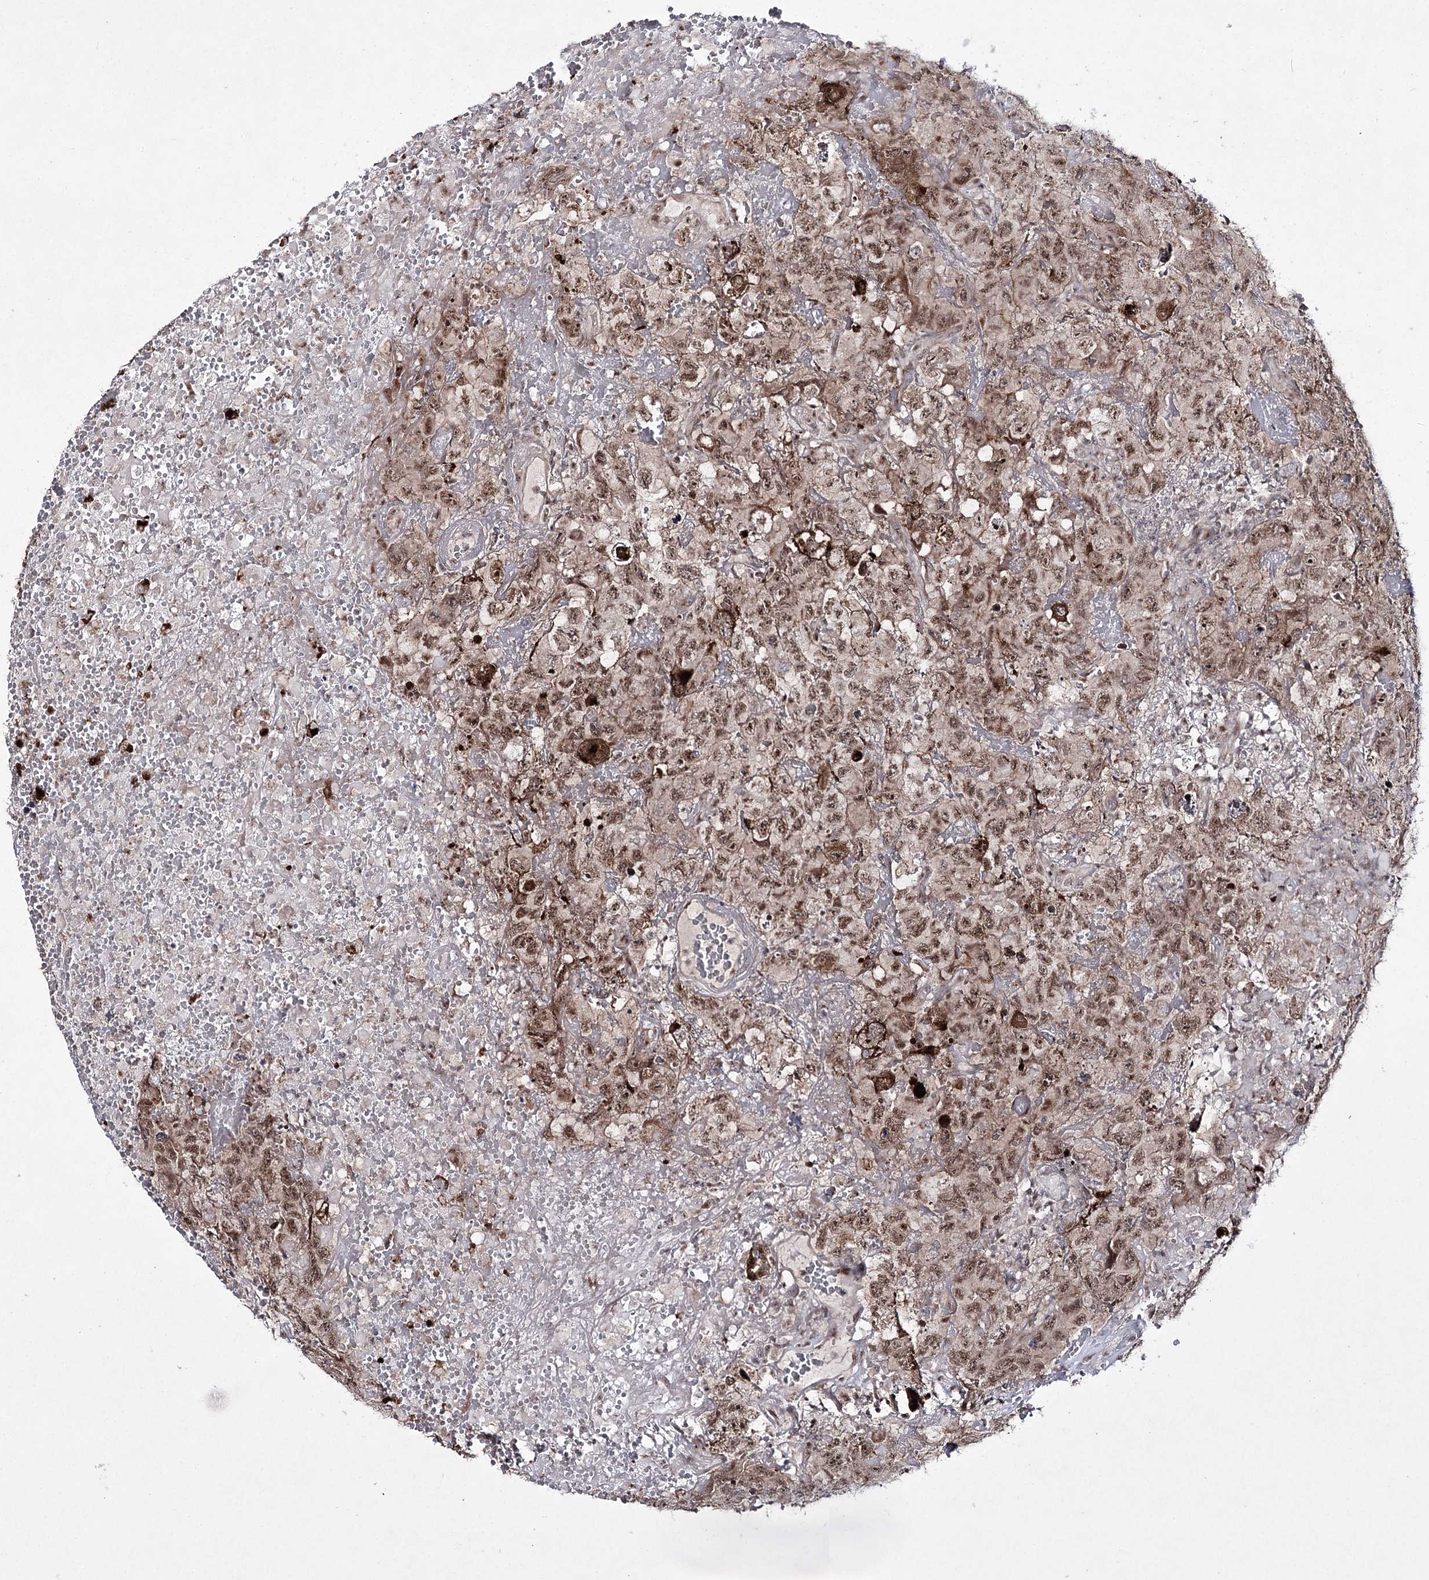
{"staining": {"intensity": "moderate", "quantity": ">75%", "location": "cytoplasmic/membranous,nuclear"}, "tissue": "testis cancer", "cell_type": "Tumor cells", "image_type": "cancer", "snomed": [{"axis": "morphology", "description": "Carcinoma, Embryonal, NOS"}, {"axis": "topography", "description": "Testis"}], "caption": "Protein analysis of embryonal carcinoma (testis) tissue shows moderate cytoplasmic/membranous and nuclear staining in about >75% of tumor cells.", "gene": "HOXC11", "patient": {"sex": "male", "age": 45}}